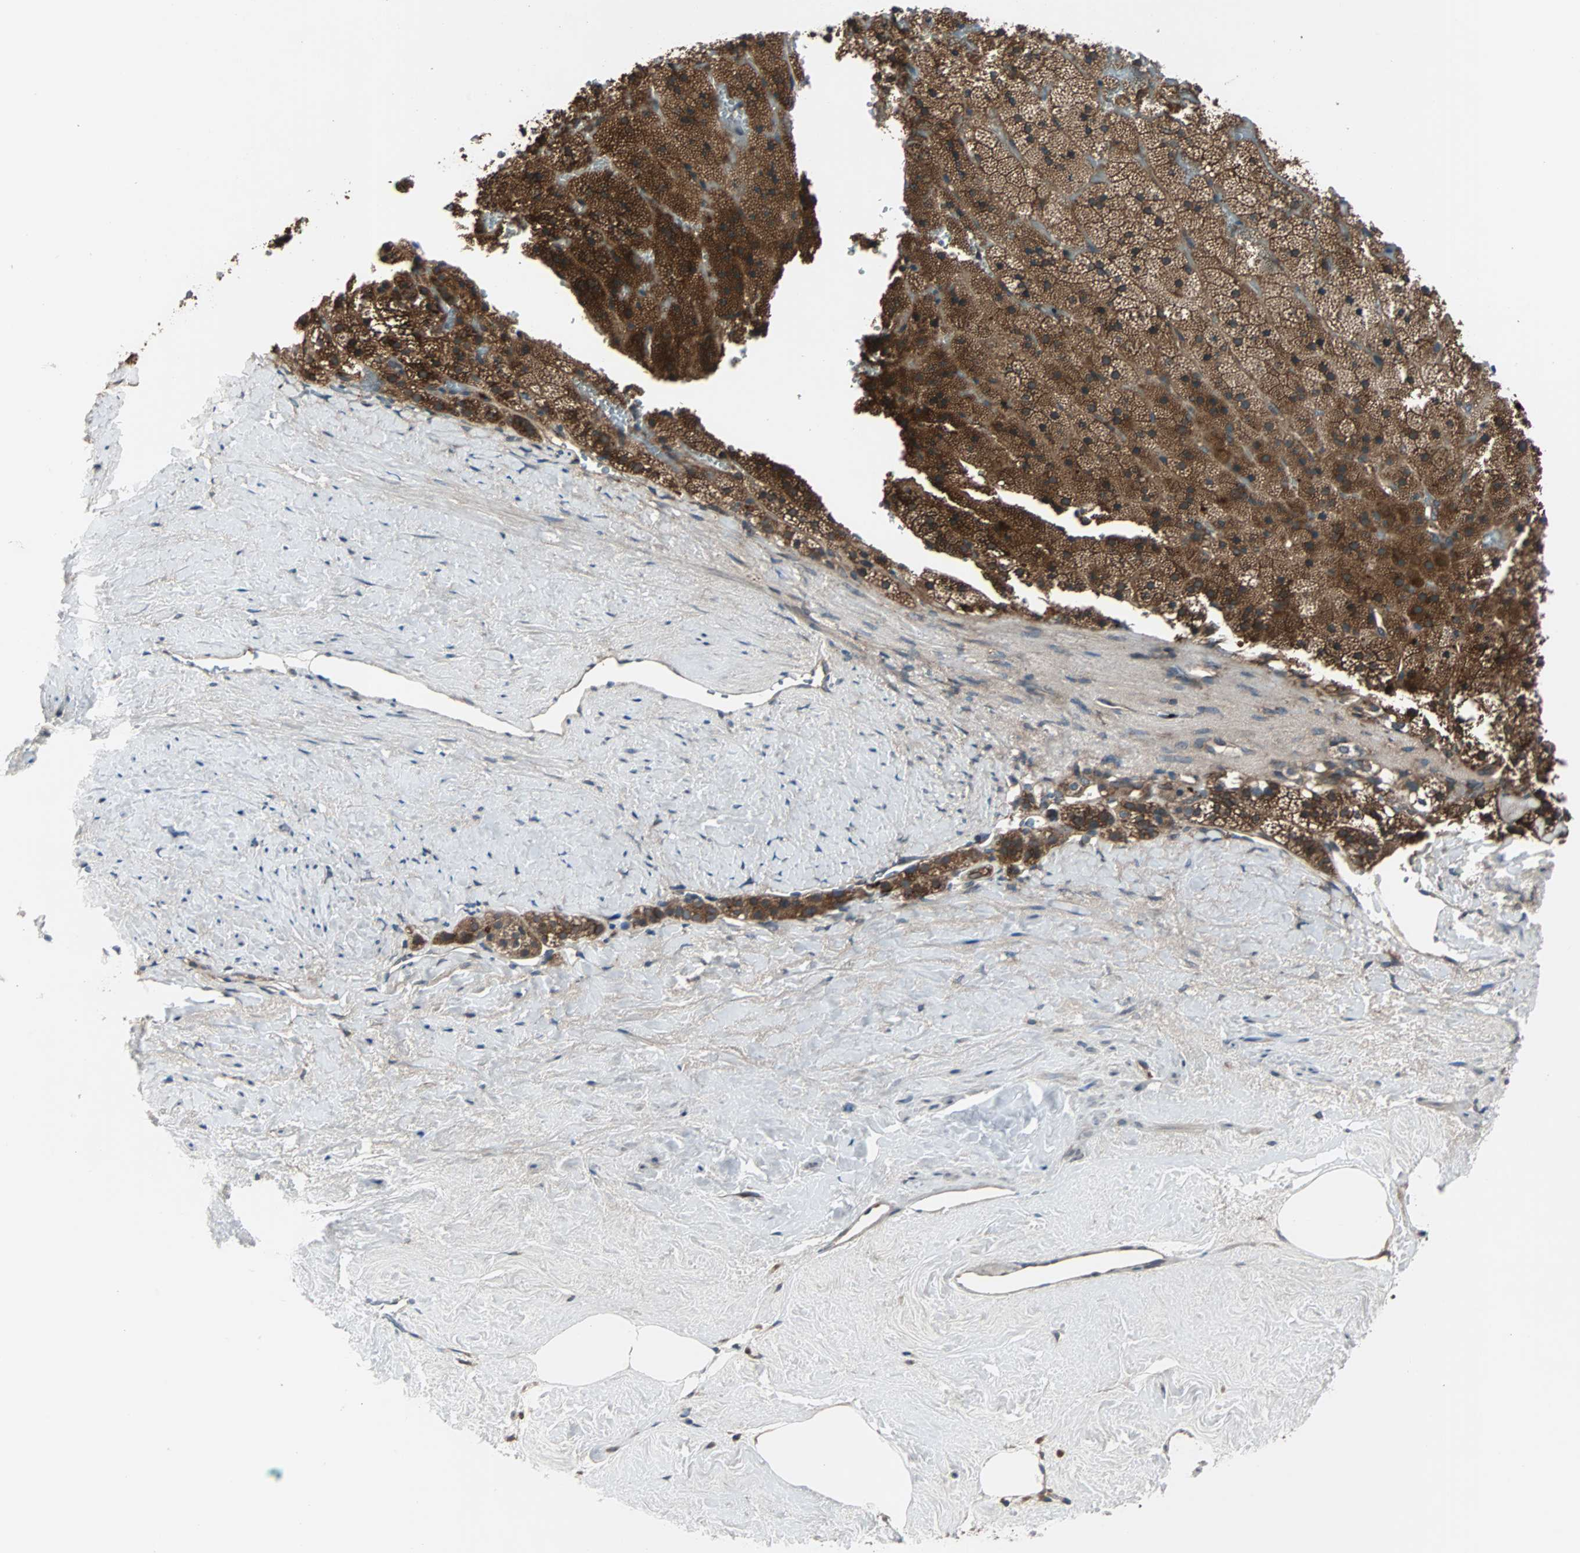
{"staining": {"intensity": "strong", "quantity": ">75%", "location": "cytoplasmic/membranous"}, "tissue": "adrenal gland", "cell_type": "Glandular cells", "image_type": "normal", "snomed": [{"axis": "morphology", "description": "Normal tissue, NOS"}, {"axis": "topography", "description": "Adrenal gland"}], "caption": "This image exhibits immunohistochemistry (IHC) staining of benign adrenal gland, with high strong cytoplasmic/membranous staining in approximately >75% of glandular cells.", "gene": "ARF1", "patient": {"sex": "male", "age": 35}}